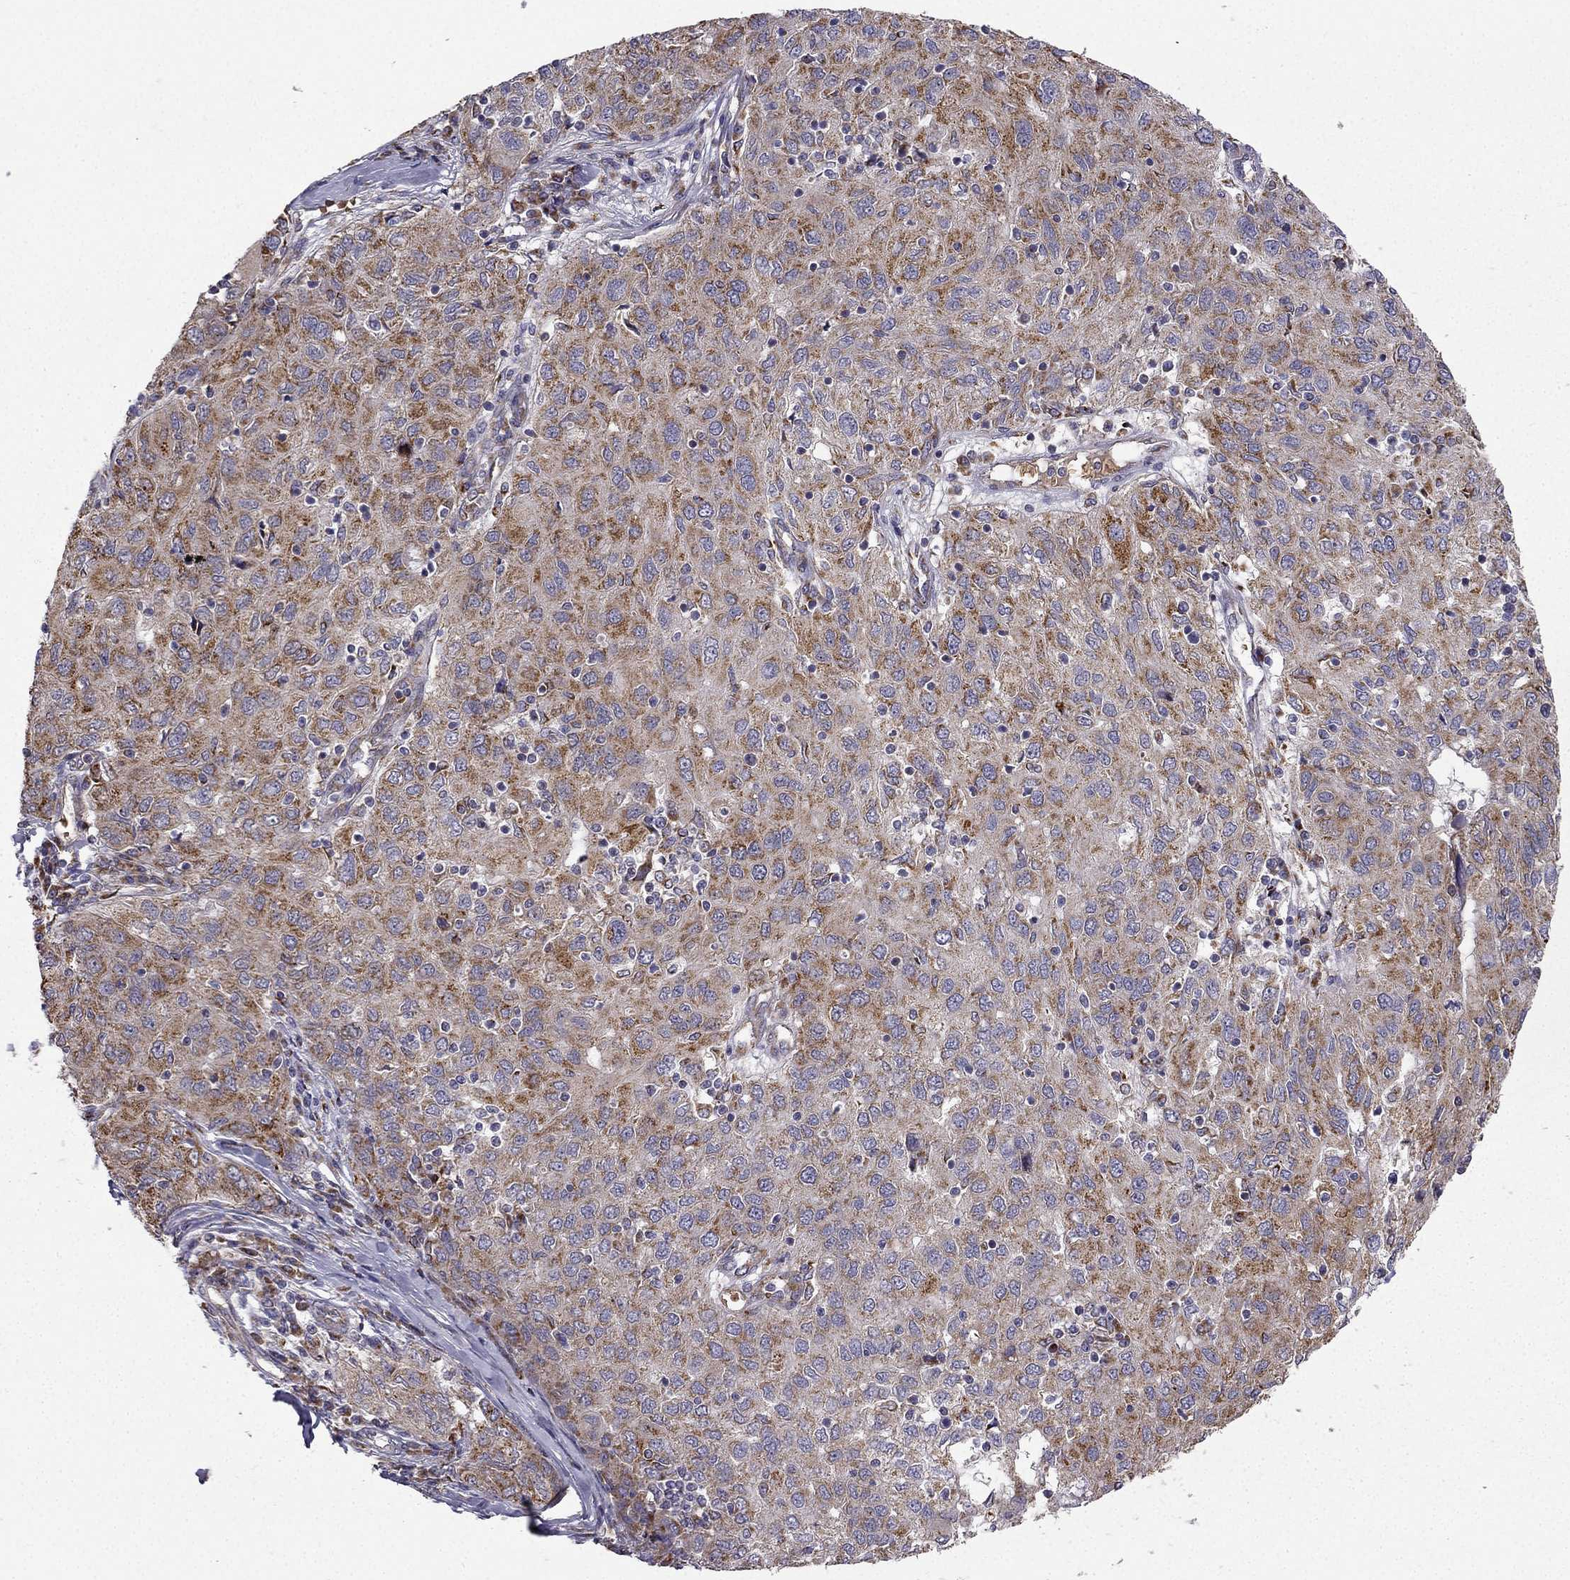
{"staining": {"intensity": "strong", "quantity": "25%-75%", "location": "cytoplasmic/membranous"}, "tissue": "ovarian cancer", "cell_type": "Tumor cells", "image_type": "cancer", "snomed": [{"axis": "morphology", "description": "Carcinoma, endometroid"}, {"axis": "topography", "description": "Ovary"}], "caption": "This micrograph displays IHC staining of ovarian endometroid carcinoma, with high strong cytoplasmic/membranous positivity in approximately 25%-75% of tumor cells.", "gene": "B4GALT7", "patient": {"sex": "female", "age": 50}}